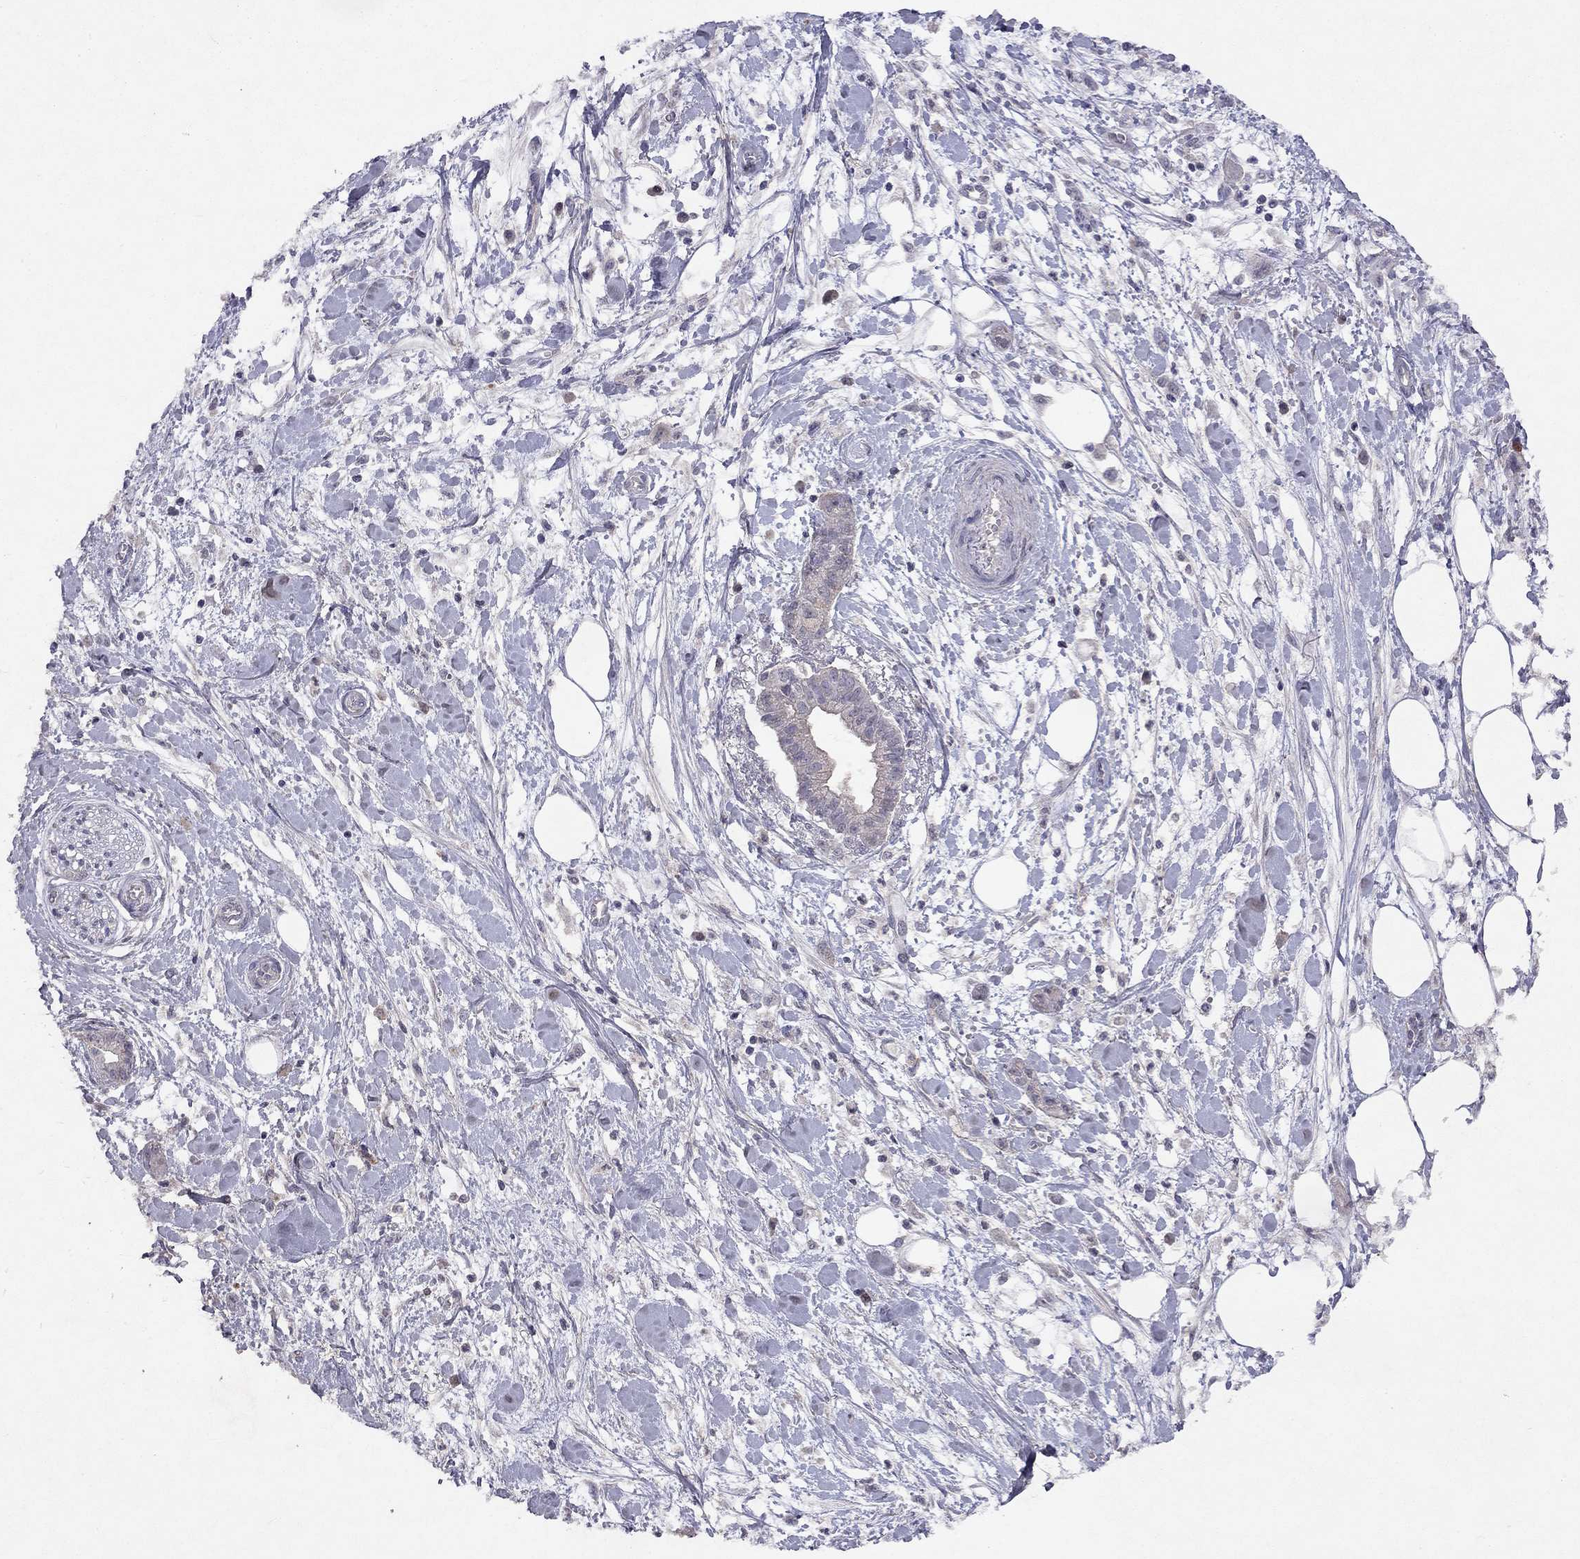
{"staining": {"intensity": "negative", "quantity": "none", "location": "none"}, "tissue": "pancreatic cancer", "cell_type": "Tumor cells", "image_type": "cancer", "snomed": [{"axis": "morphology", "description": "Normal tissue, NOS"}, {"axis": "morphology", "description": "Adenocarcinoma, NOS"}, {"axis": "topography", "description": "Lymph node"}, {"axis": "topography", "description": "Pancreas"}], "caption": "There is no significant staining in tumor cells of pancreatic cancer (adenocarcinoma). (DAB IHC visualized using brightfield microscopy, high magnification).", "gene": "ESR2", "patient": {"sex": "female", "age": 58}}